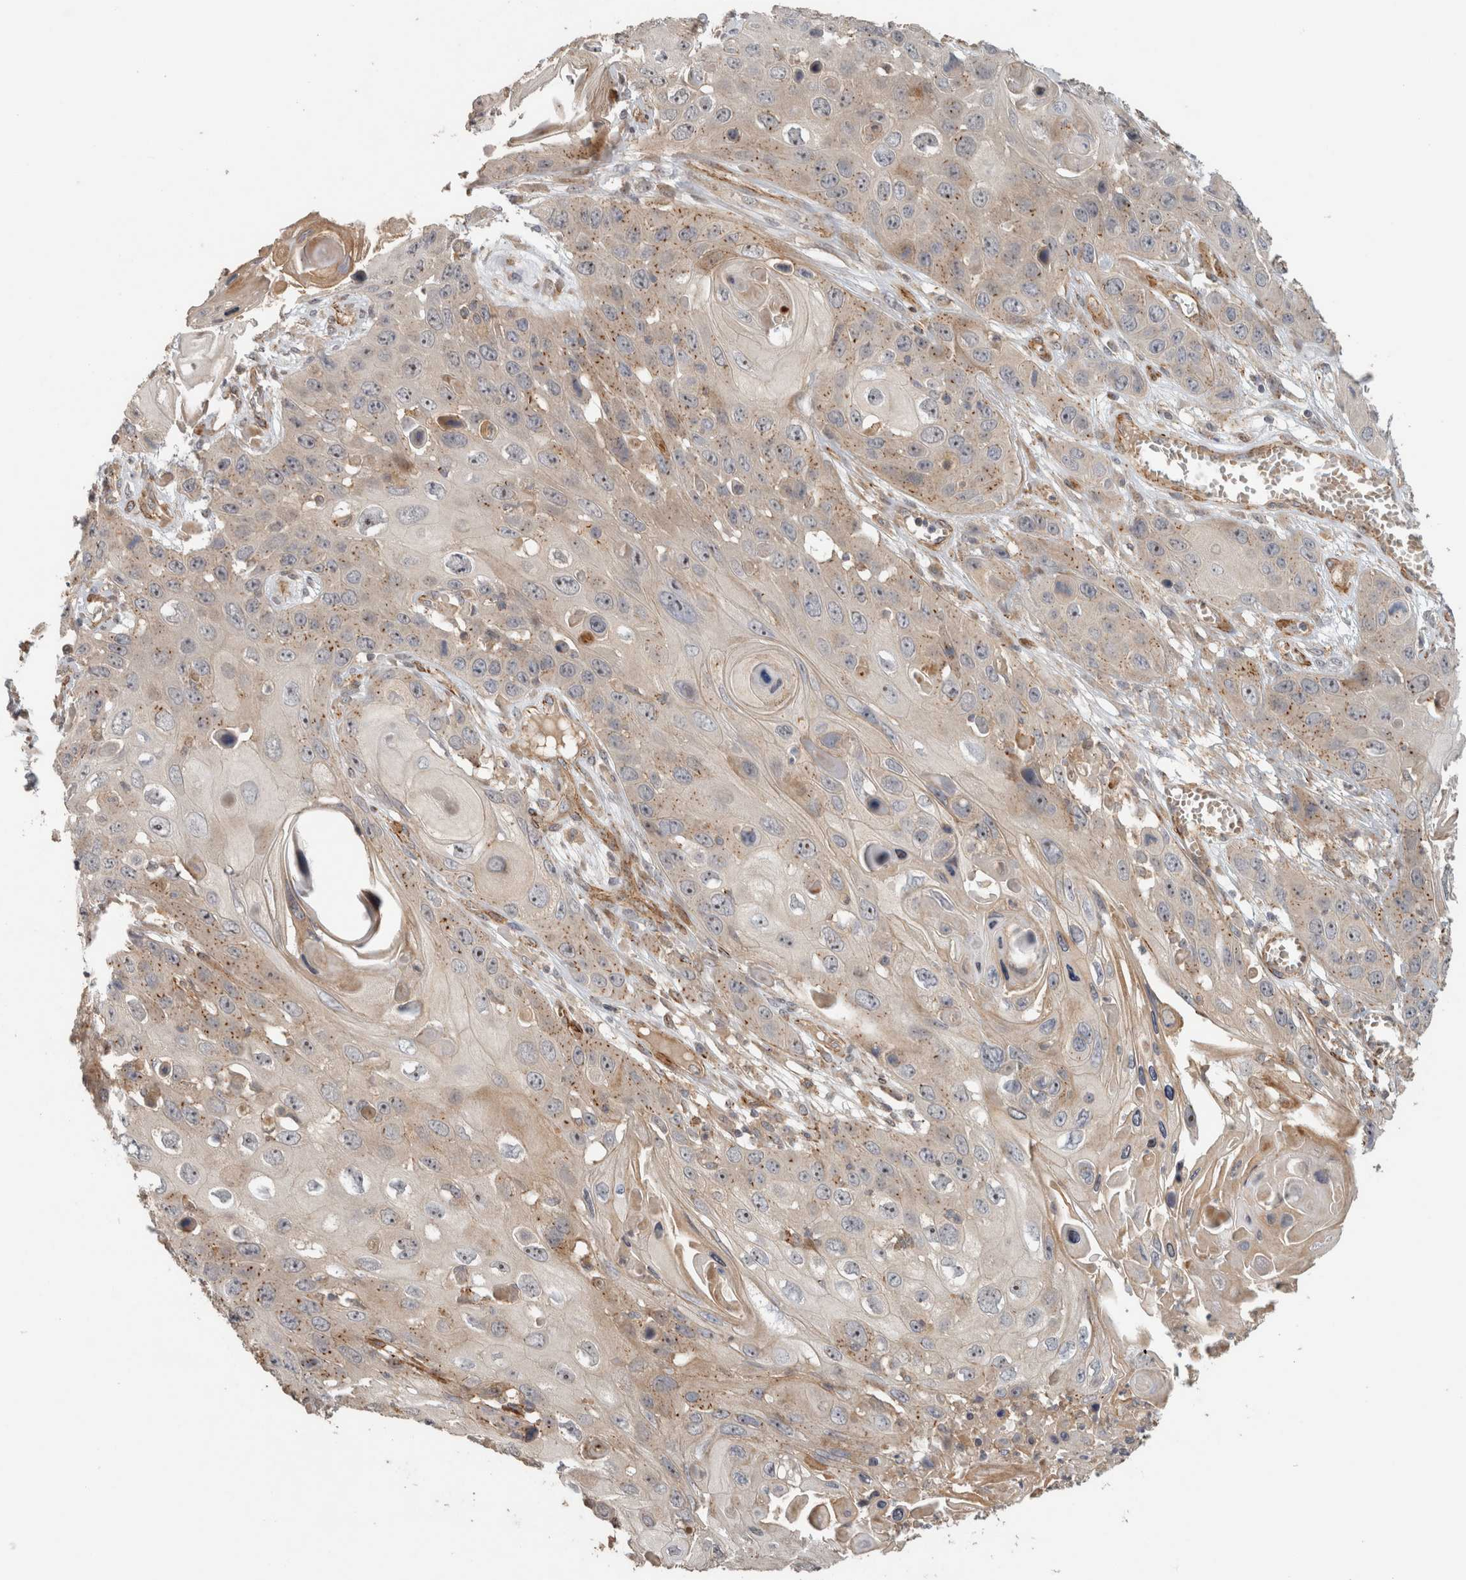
{"staining": {"intensity": "weak", "quantity": "25%-75%", "location": "cytoplasmic/membranous"}, "tissue": "skin cancer", "cell_type": "Tumor cells", "image_type": "cancer", "snomed": [{"axis": "morphology", "description": "Squamous cell carcinoma, NOS"}, {"axis": "topography", "description": "Skin"}], "caption": "About 25%-75% of tumor cells in squamous cell carcinoma (skin) demonstrate weak cytoplasmic/membranous protein expression as visualized by brown immunohistochemical staining.", "gene": "SIPA1L2", "patient": {"sex": "male", "age": 55}}